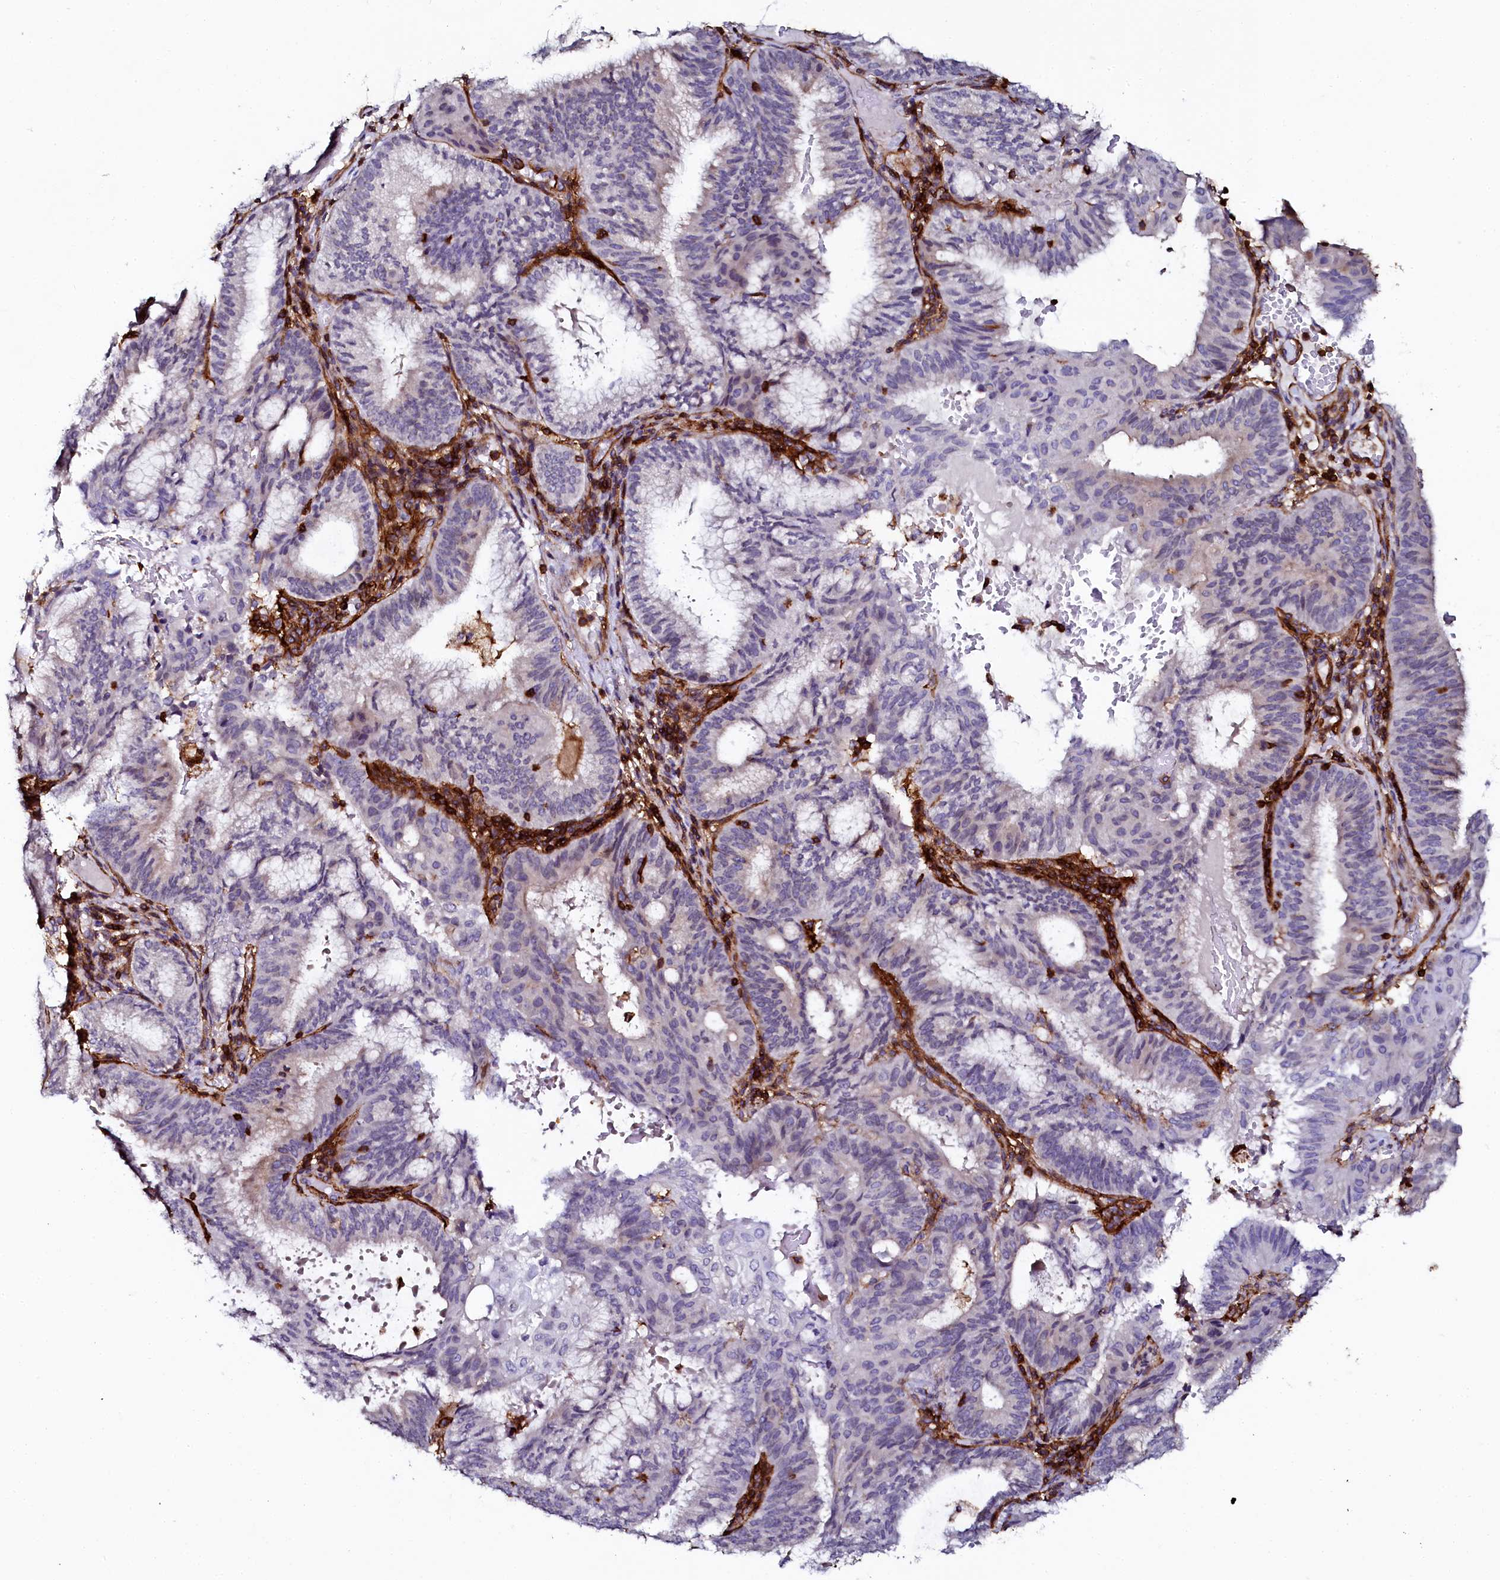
{"staining": {"intensity": "negative", "quantity": "none", "location": "none"}, "tissue": "endometrial cancer", "cell_type": "Tumor cells", "image_type": "cancer", "snomed": [{"axis": "morphology", "description": "Adenocarcinoma, NOS"}, {"axis": "topography", "description": "Endometrium"}], "caption": "A micrograph of human endometrial cancer (adenocarcinoma) is negative for staining in tumor cells.", "gene": "AAAS", "patient": {"sex": "female", "age": 49}}